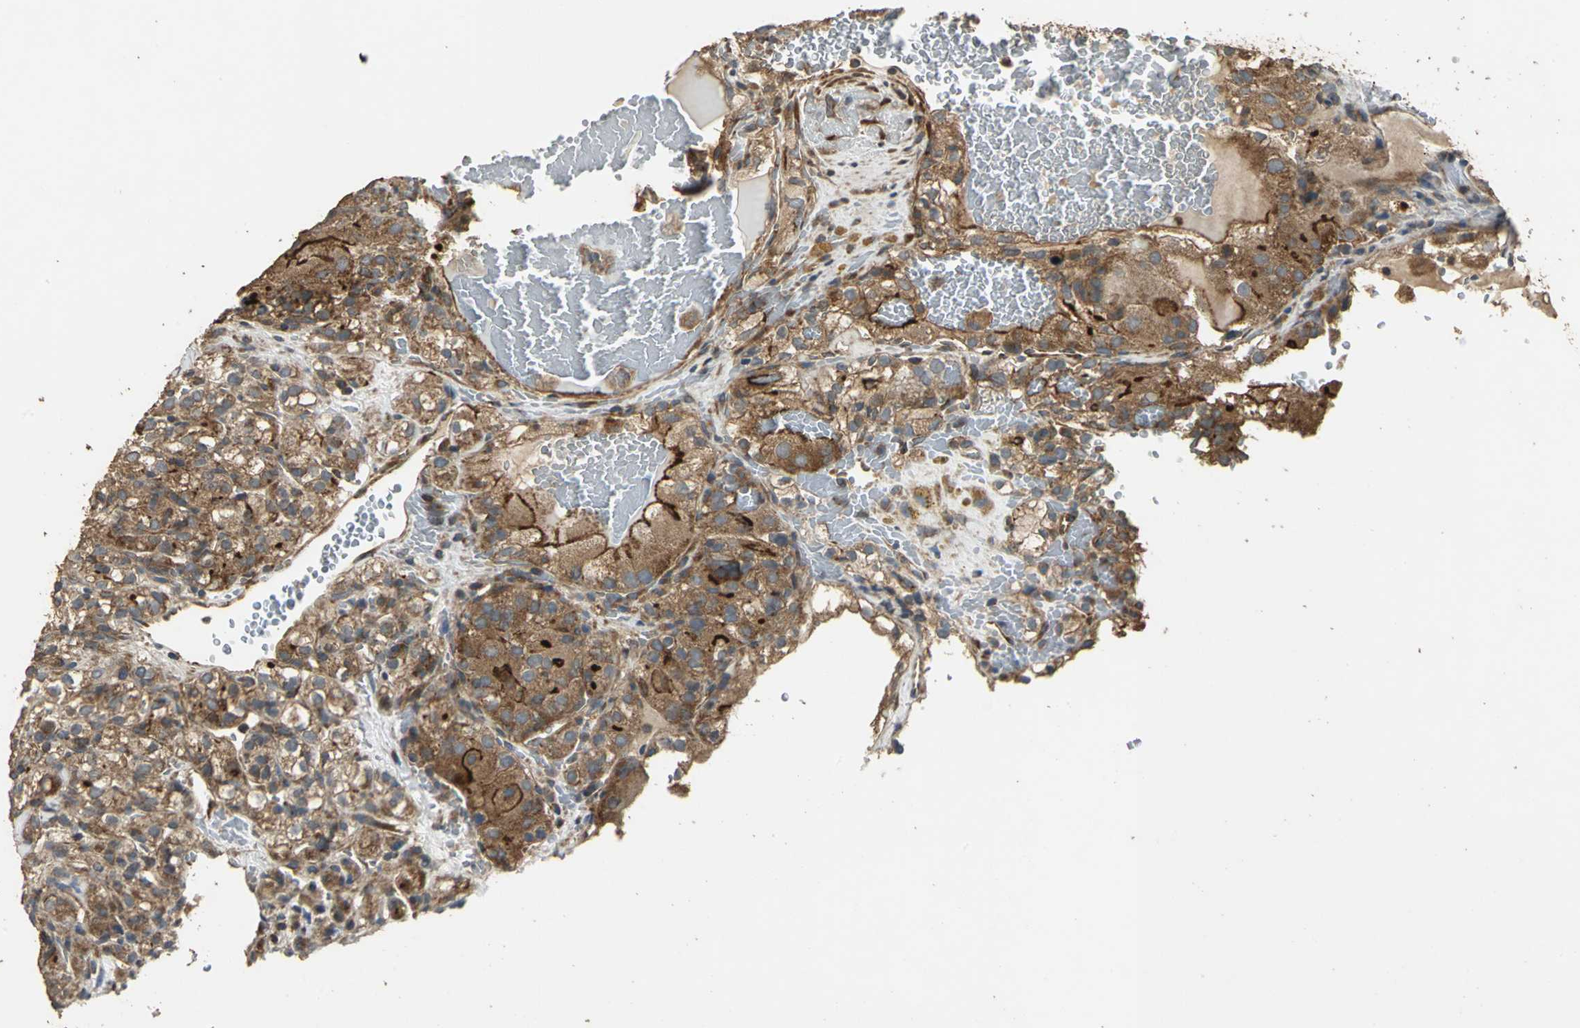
{"staining": {"intensity": "strong", "quantity": ">75%", "location": "cytoplasmic/membranous"}, "tissue": "renal cancer", "cell_type": "Tumor cells", "image_type": "cancer", "snomed": [{"axis": "morphology", "description": "Normal tissue, NOS"}, {"axis": "morphology", "description": "Adenocarcinoma, NOS"}, {"axis": "topography", "description": "Kidney"}], "caption": "Protein expression analysis of human renal cancer reveals strong cytoplasmic/membranous expression in about >75% of tumor cells. The staining was performed using DAB to visualize the protein expression in brown, while the nuclei were stained in blue with hematoxylin (Magnification: 20x).", "gene": "KANK1", "patient": {"sex": "male", "age": 61}}